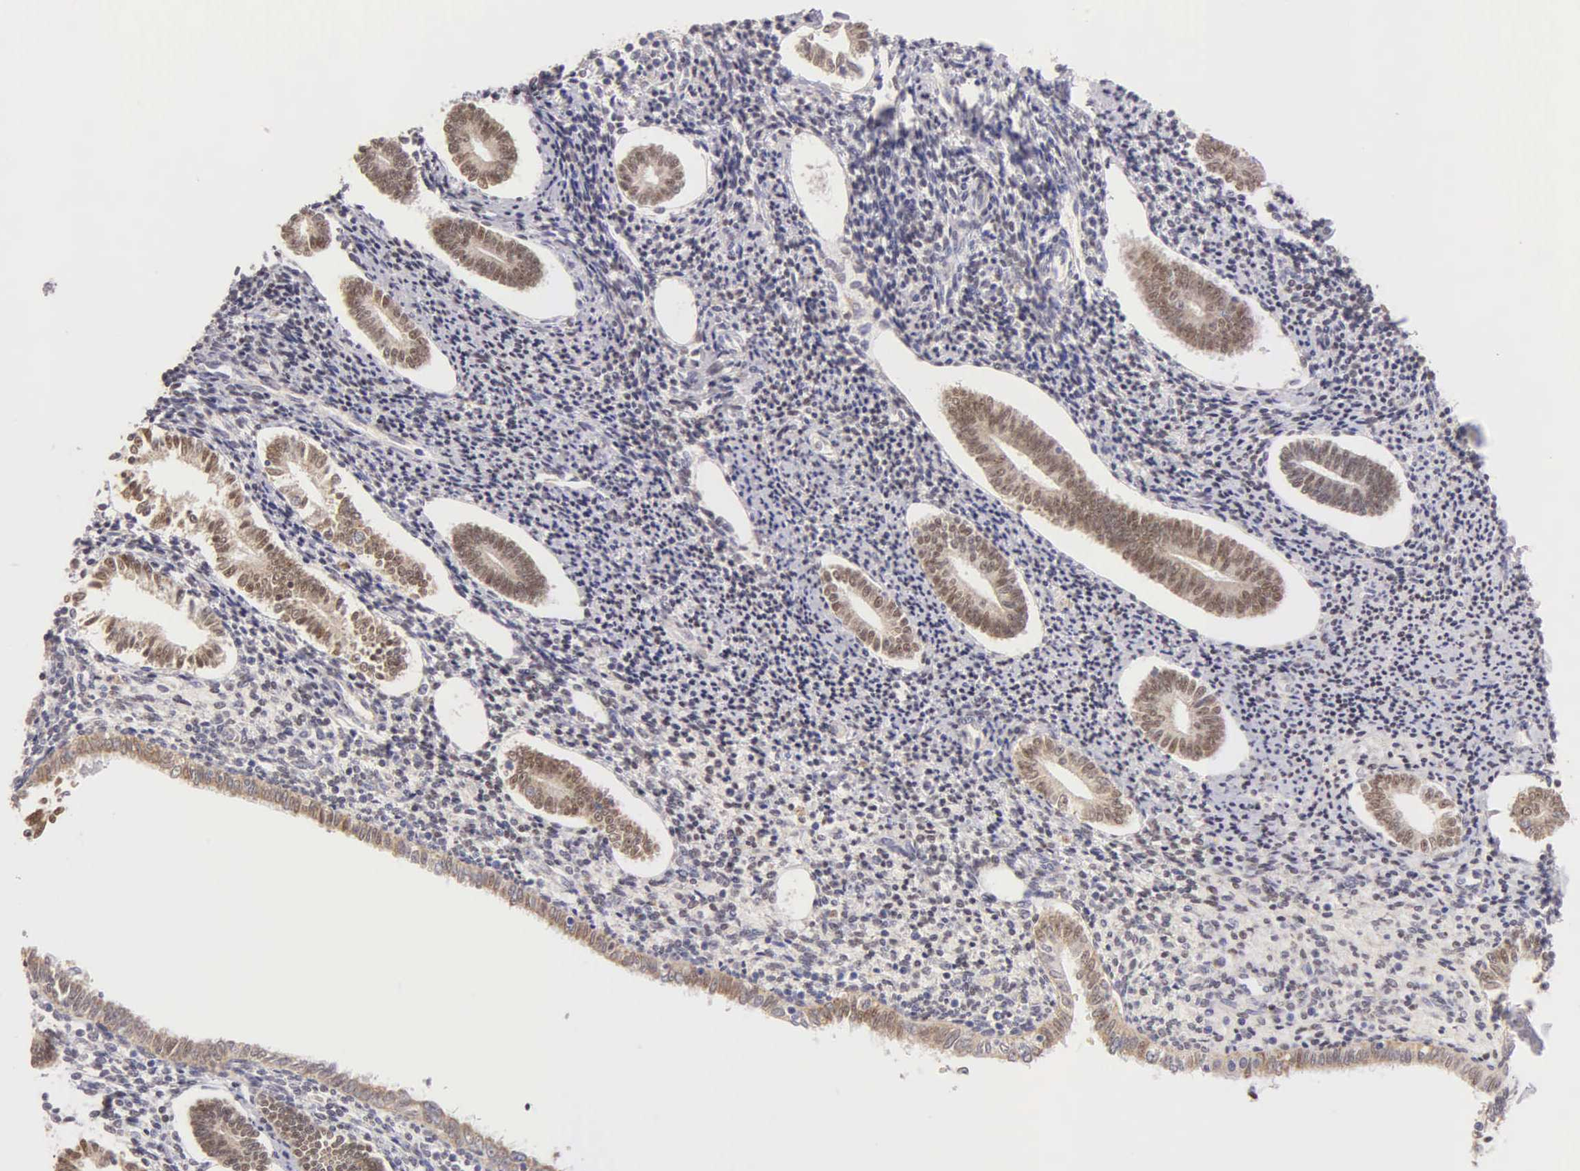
{"staining": {"intensity": "strong", "quantity": ">75%", "location": "nuclear"}, "tissue": "endometrium", "cell_type": "Cells in endometrial stroma", "image_type": "normal", "snomed": [{"axis": "morphology", "description": "Normal tissue, NOS"}, {"axis": "topography", "description": "Endometrium"}], "caption": "Brown immunohistochemical staining in normal human endometrium reveals strong nuclear positivity in approximately >75% of cells in endometrial stroma.", "gene": "ESR1", "patient": {"sex": "female", "age": 52}}